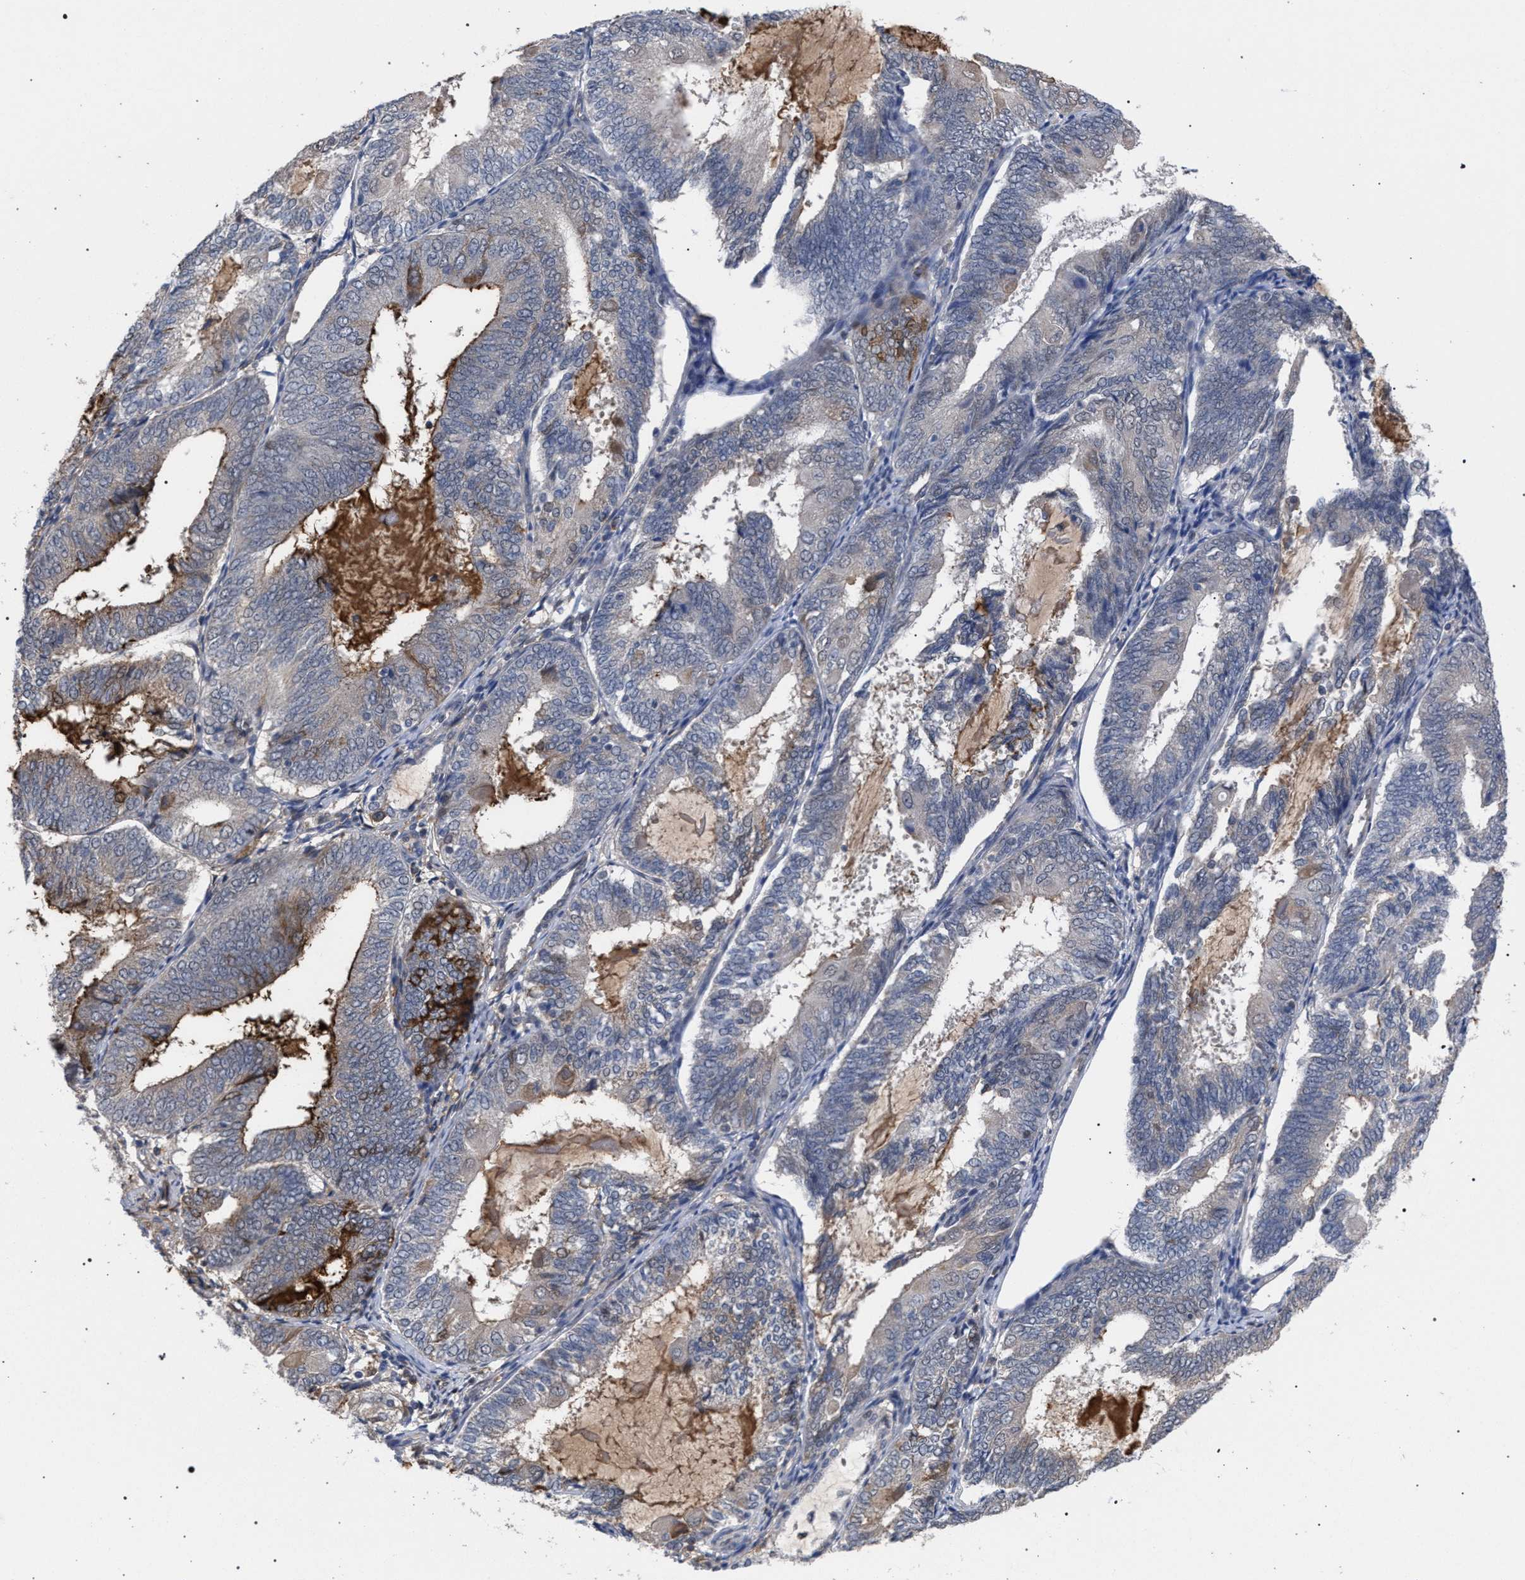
{"staining": {"intensity": "weak", "quantity": "<25%", "location": "cytoplasmic/membranous"}, "tissue": "endometrial cancer", "cell_type": "Tumor cells", "image_type": "cancer", "snomed": [{"axis": "morphology", "description": "Adenocarcinoma, NOS"}, {"axis": "topography", "description": "Endometrium"}], "caption": "Immunohistochemistry micrograph of neoplastic tissue: endometrial adenocarcinoma stained with DAB shows no significant protein expression in tumor cells.", "gene": "GOLGA2", "patient": {"sex": "female", "age": 81}}